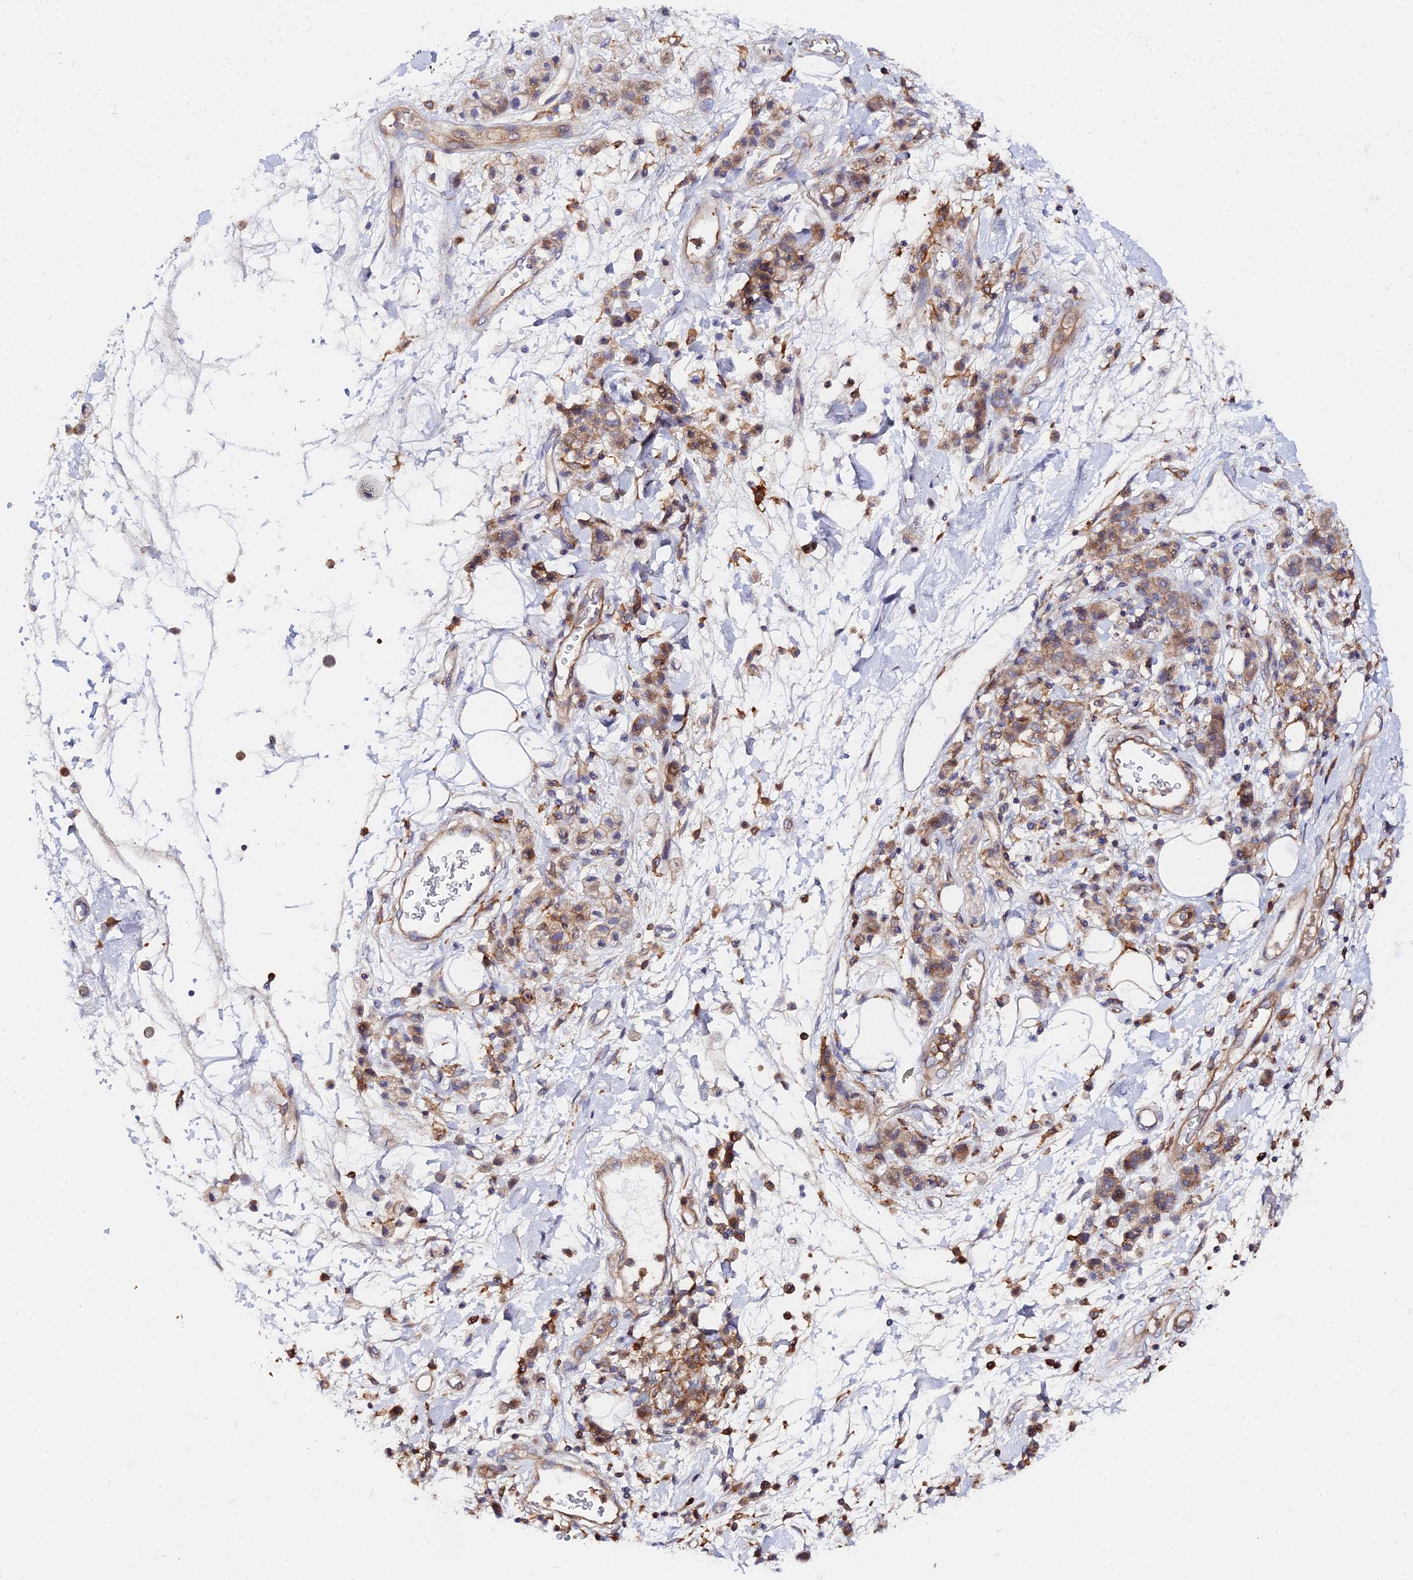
{"staining": {"intensity": "moderate", "quantity": "25%-75%", "location": "cytoplasmic/membranous"}, "tissue": "stomach cancer", "cell_type": "Tumor cells", "image_type": "cancer", "snomed": [{"axis": "morphology", "description": "Adenocarcinoma, NOS"}, {"axis": "topography", "description": "Stomach"}], "caption": "The photomicrograph exhibits immunohistochemical staining of stomach adenocarcinoma. There is moderate cytoplasmic/membranous positivity is seen in about 25%-75% of tumor cells. (Stains: DAB (3,3'-diaminobenzidine) in brown, nuclei in blue, Microscopy: brightfield microscopy at high magnification).", "gene": "GNG5B", "patient": {"sex": "male", "age": 77}}